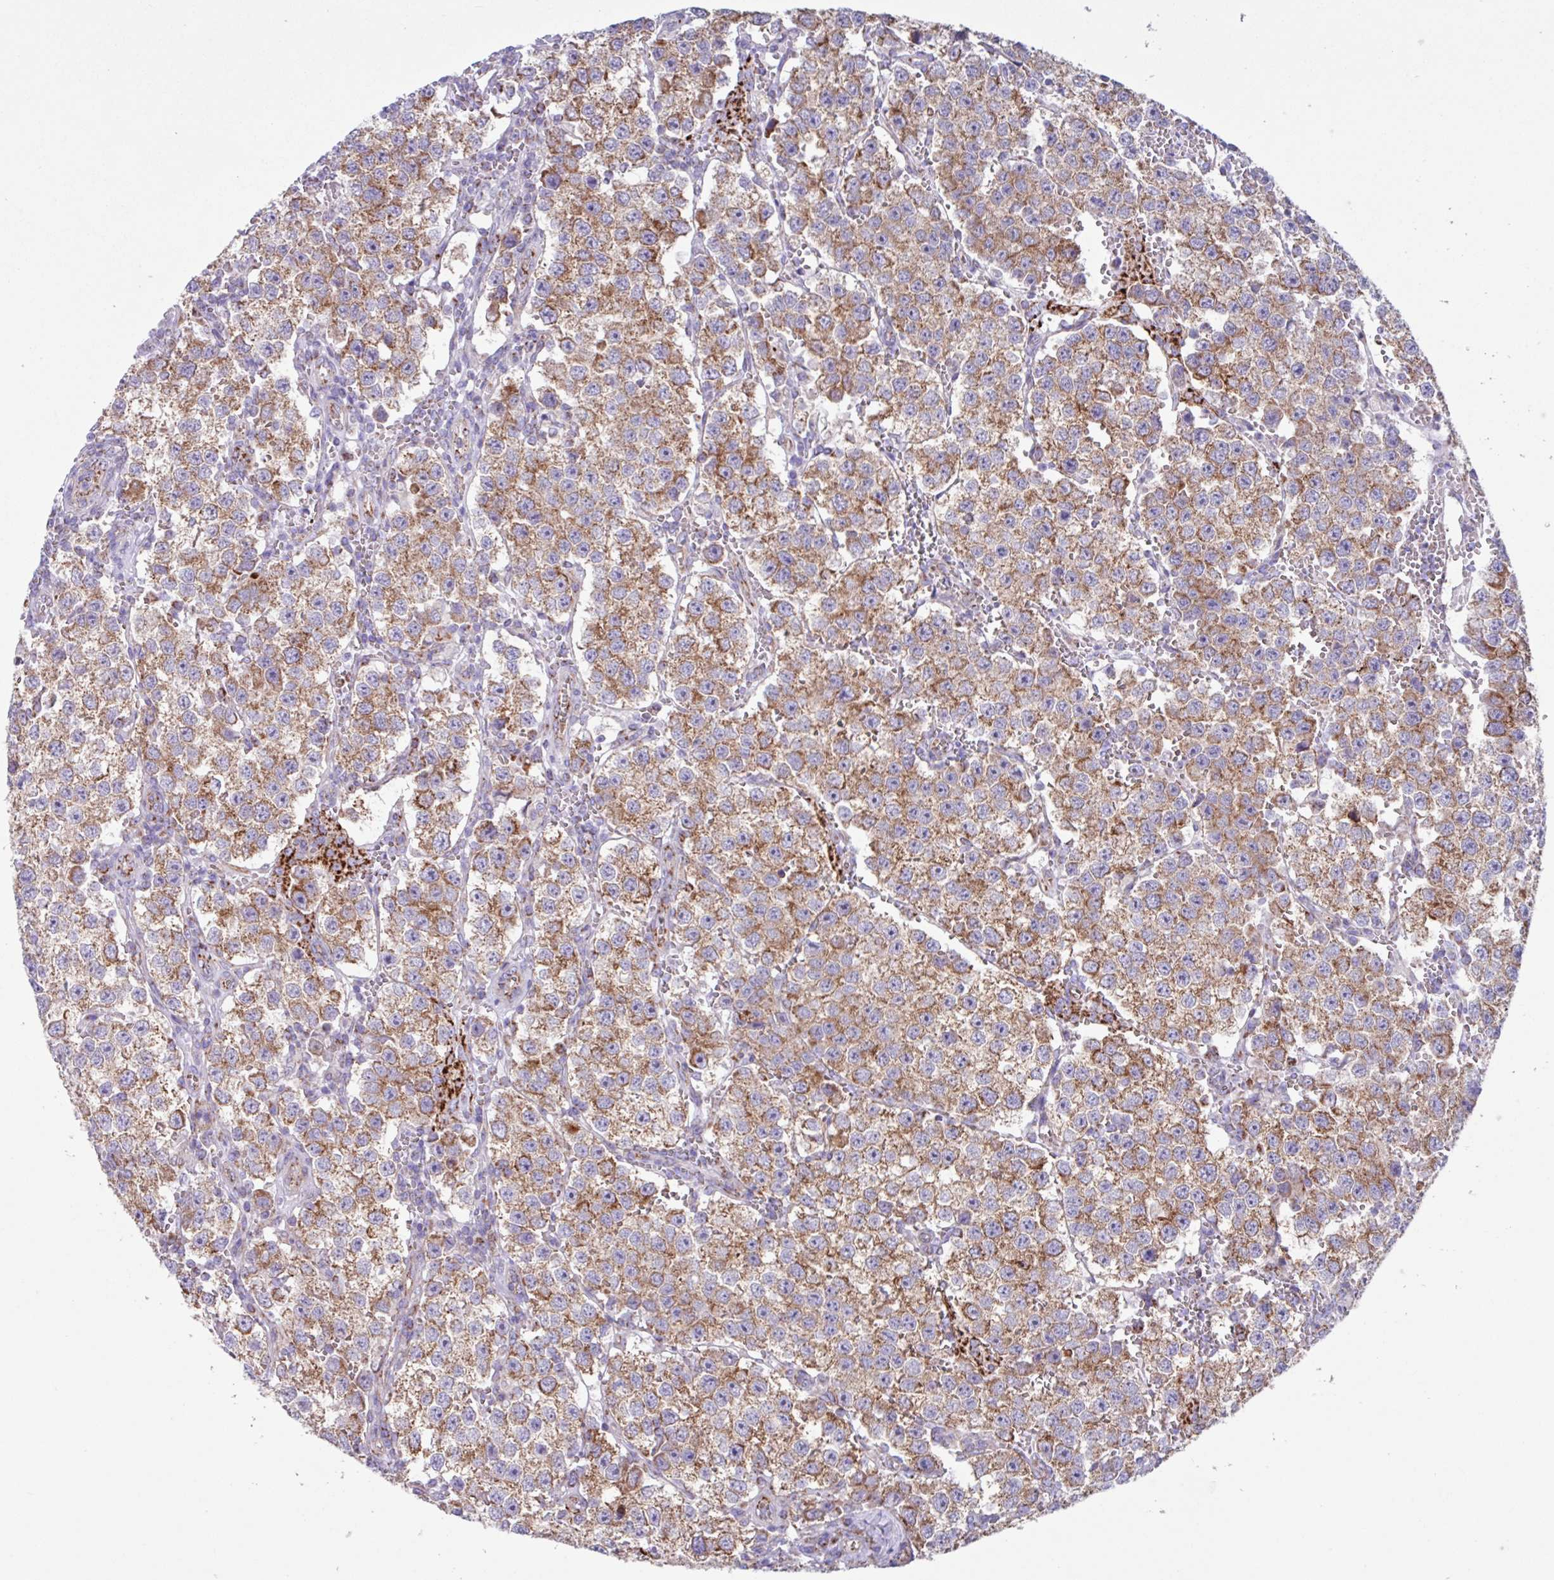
{"staining": {"intensity": "moderate", "quantity": ">75%", "location": "cytoplasmic/membranous"}, "tissue": "testis cancer", "cell_type": "Tumor cells", "image_type": "cancer", "snomed": [{"axis": "morphology", "description": "Seminoma, NOS"}, {"axis": "topography", "description": "Testis"}], "caption": "Human testis seminoma stained with a protein marker exhibits moderate staining in tumor cells.", "gene": "OTULIN", "patient": {"sex": "male", "age": 37}}